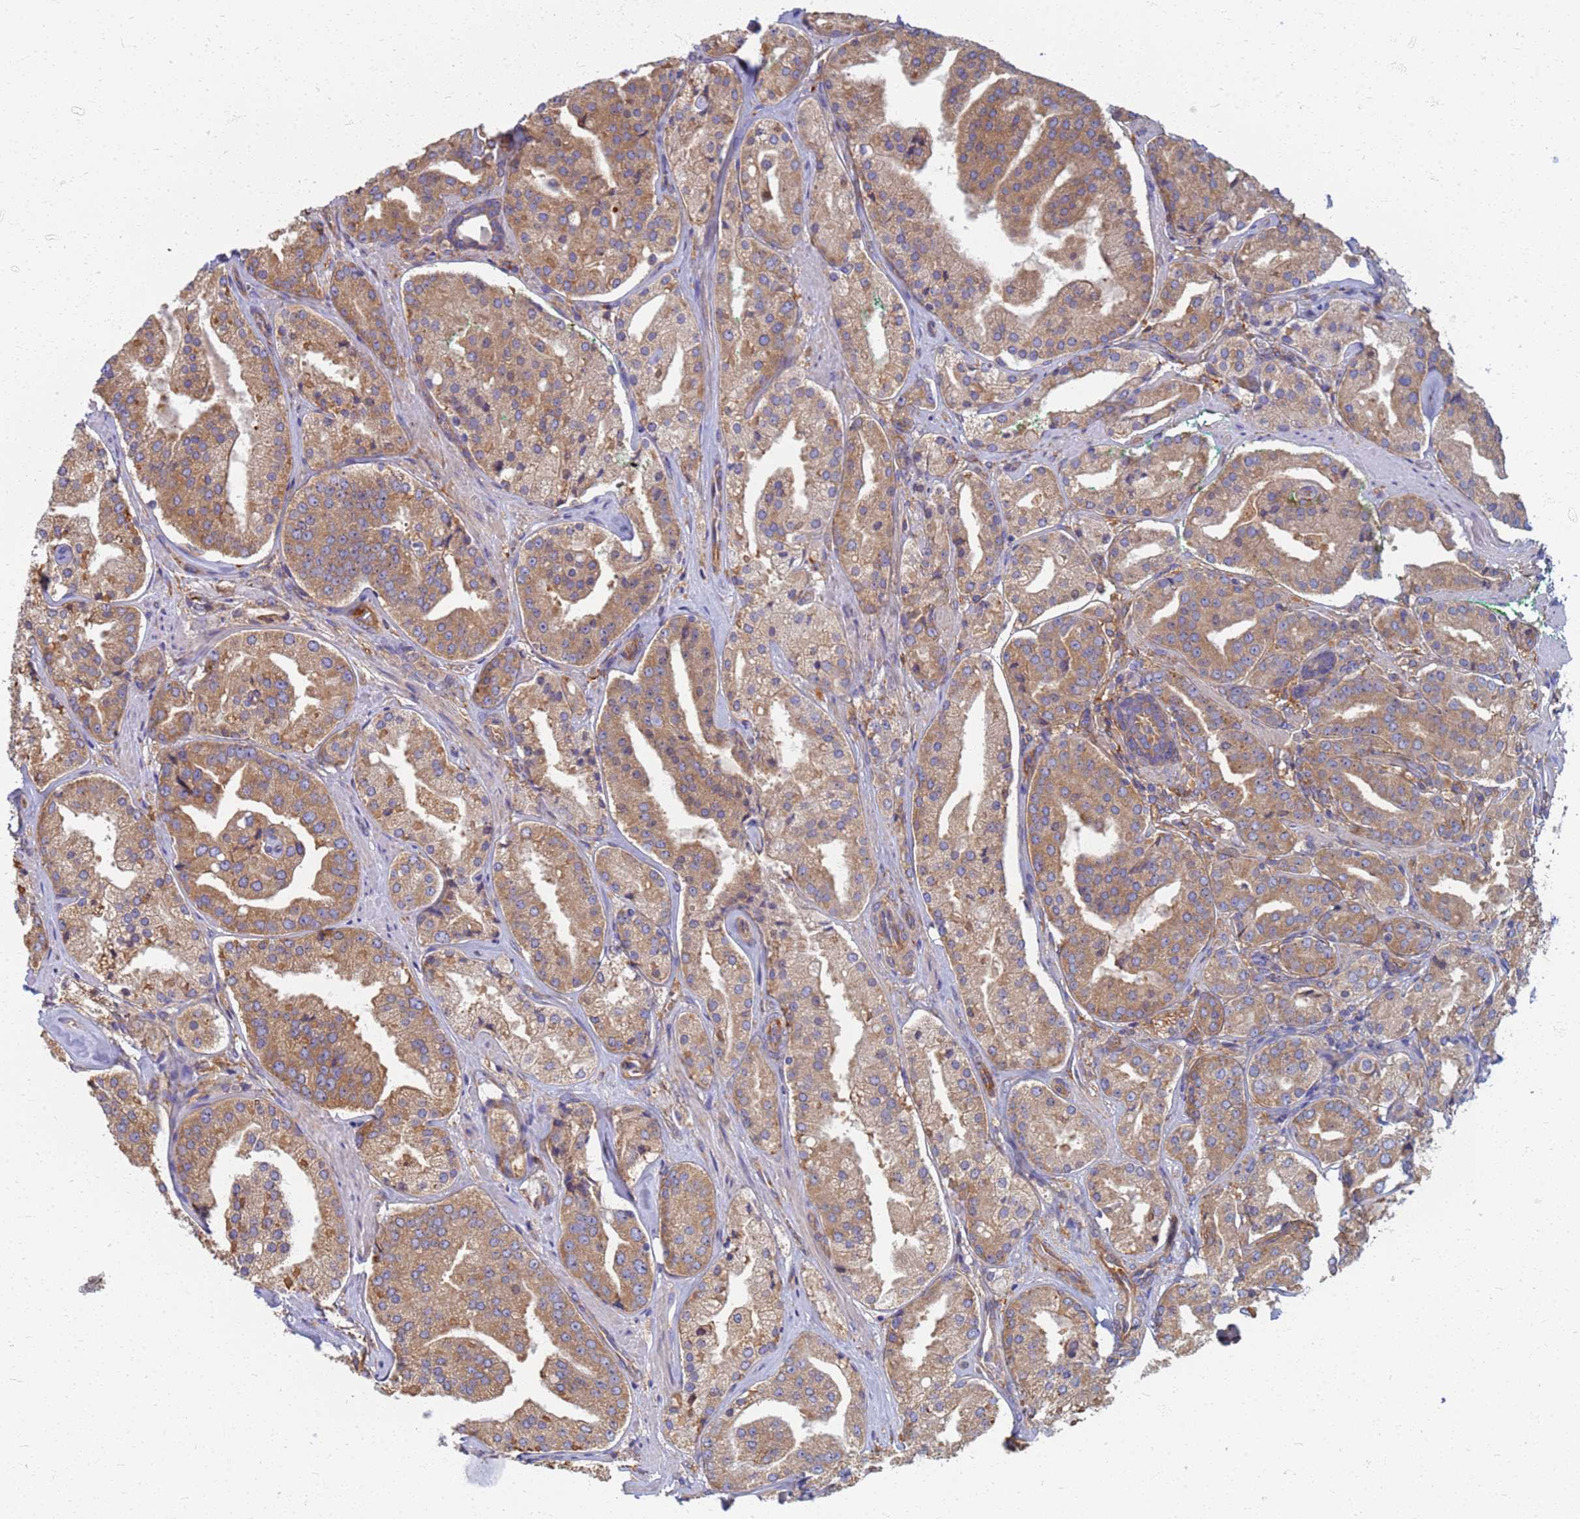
{"staining": {"intensity": "moderate", "quantity": ">75%", "location": "cytoplasmic/membranous"}, "tissue": "prostate cancer", "cell_type": "Tumor cells", "image_type": "cancer", "snomed": [{"axis": "morphology", "description": "Adenocarcinoma, High grade"}, {"axis": "topography", "description": "Prostate"}], "caption": "High-power microscopy captured an IHC photomicrograph of prostate cancer, revealing moderate cytoplasmic/membranous positivity in approximately >75% of tumor cells.", "gene": "EEA1", "patient": {"sex": "male", "age": 63}}